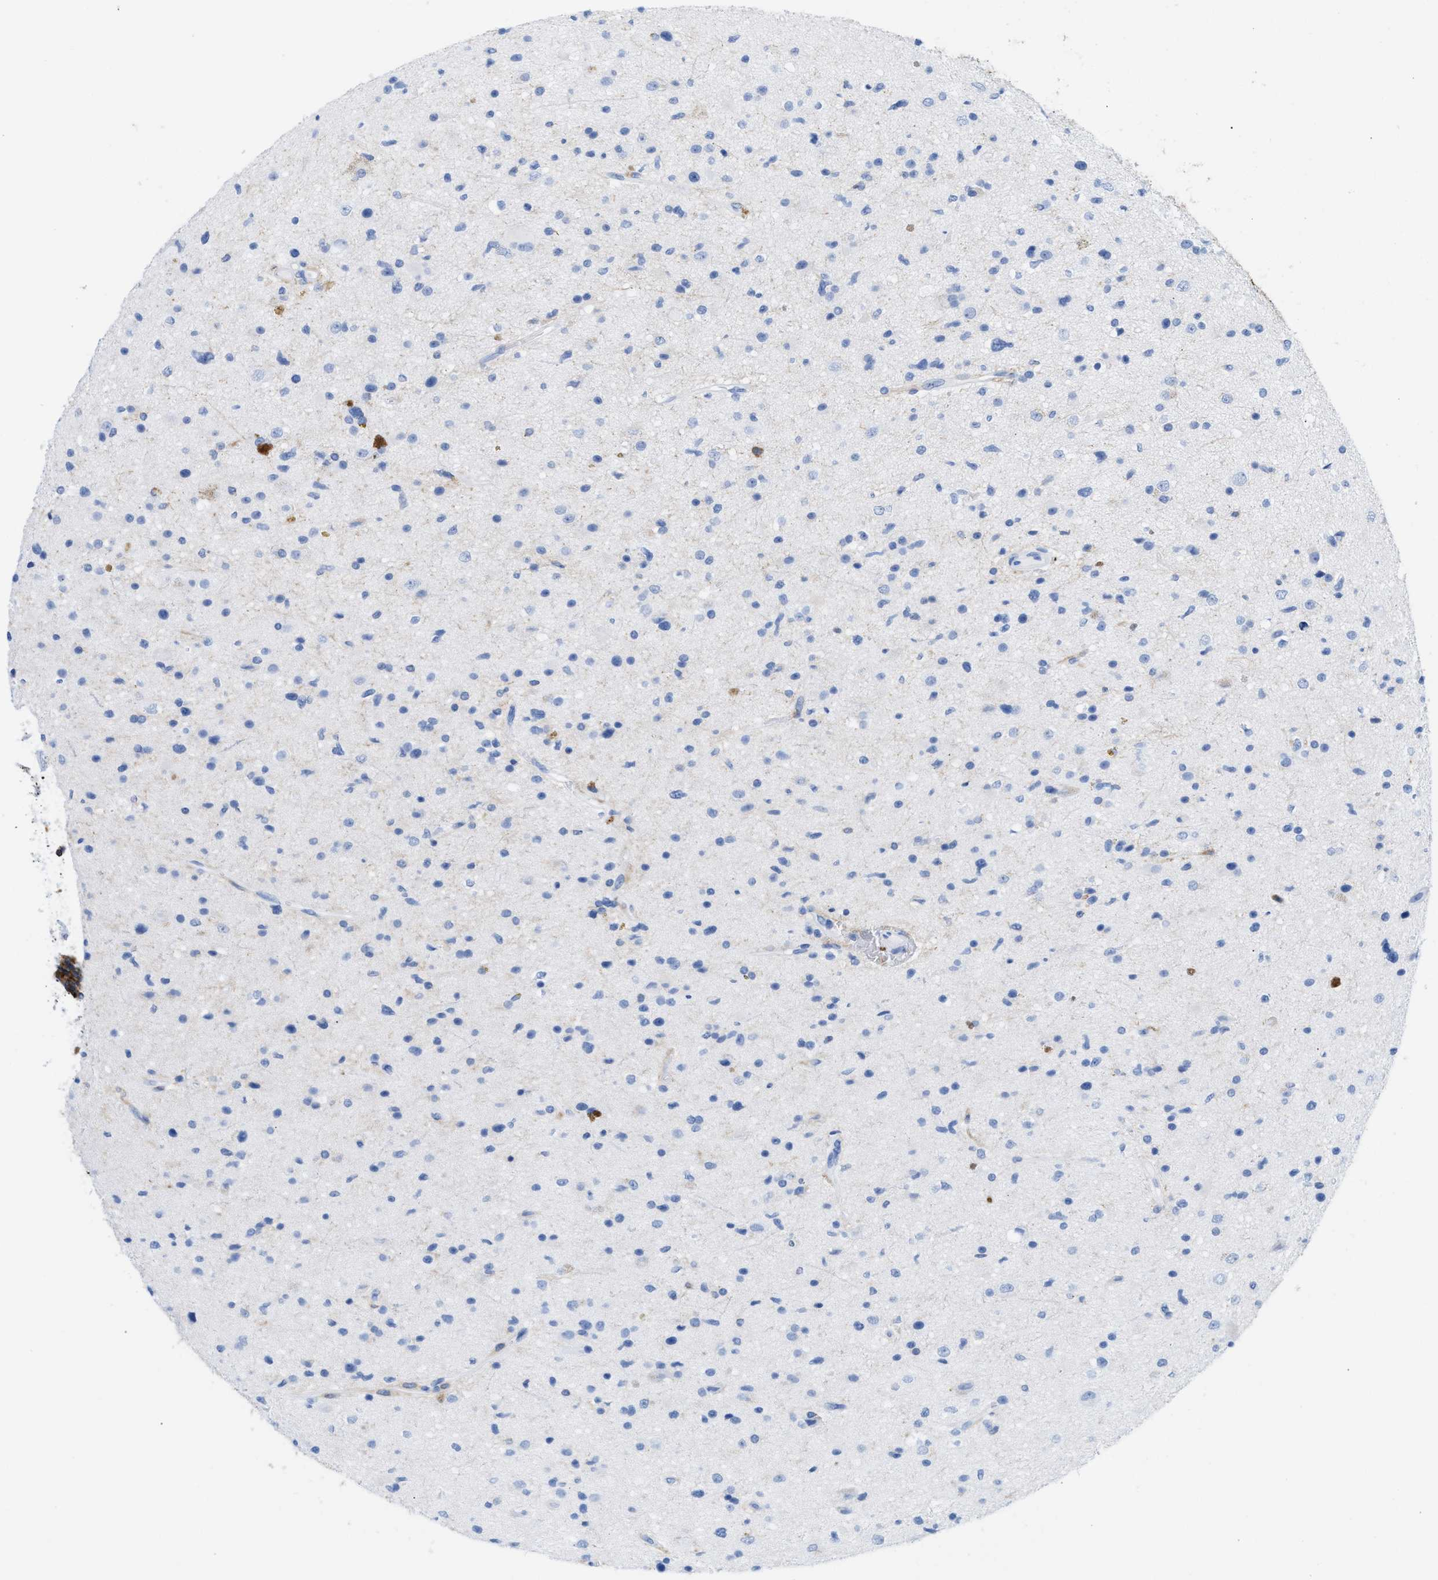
{"staining": {"intensity": "negative", "quantity": "none", "location": "none"}, "tissue": "glioma", "cell_type": "Tumor cells", "image_type": "cancer", "snomed": [{"axis": "morphology", "description": "Glioma, malignant, High grade"}, {"axis": "topography", "description": "Brain"}], "caption": "A histopathology image of glioma stained for a protein reveals no brown staining in tumor cells.", "gene": "LCP1", "patient": {"sex": "male", "age": 33}}